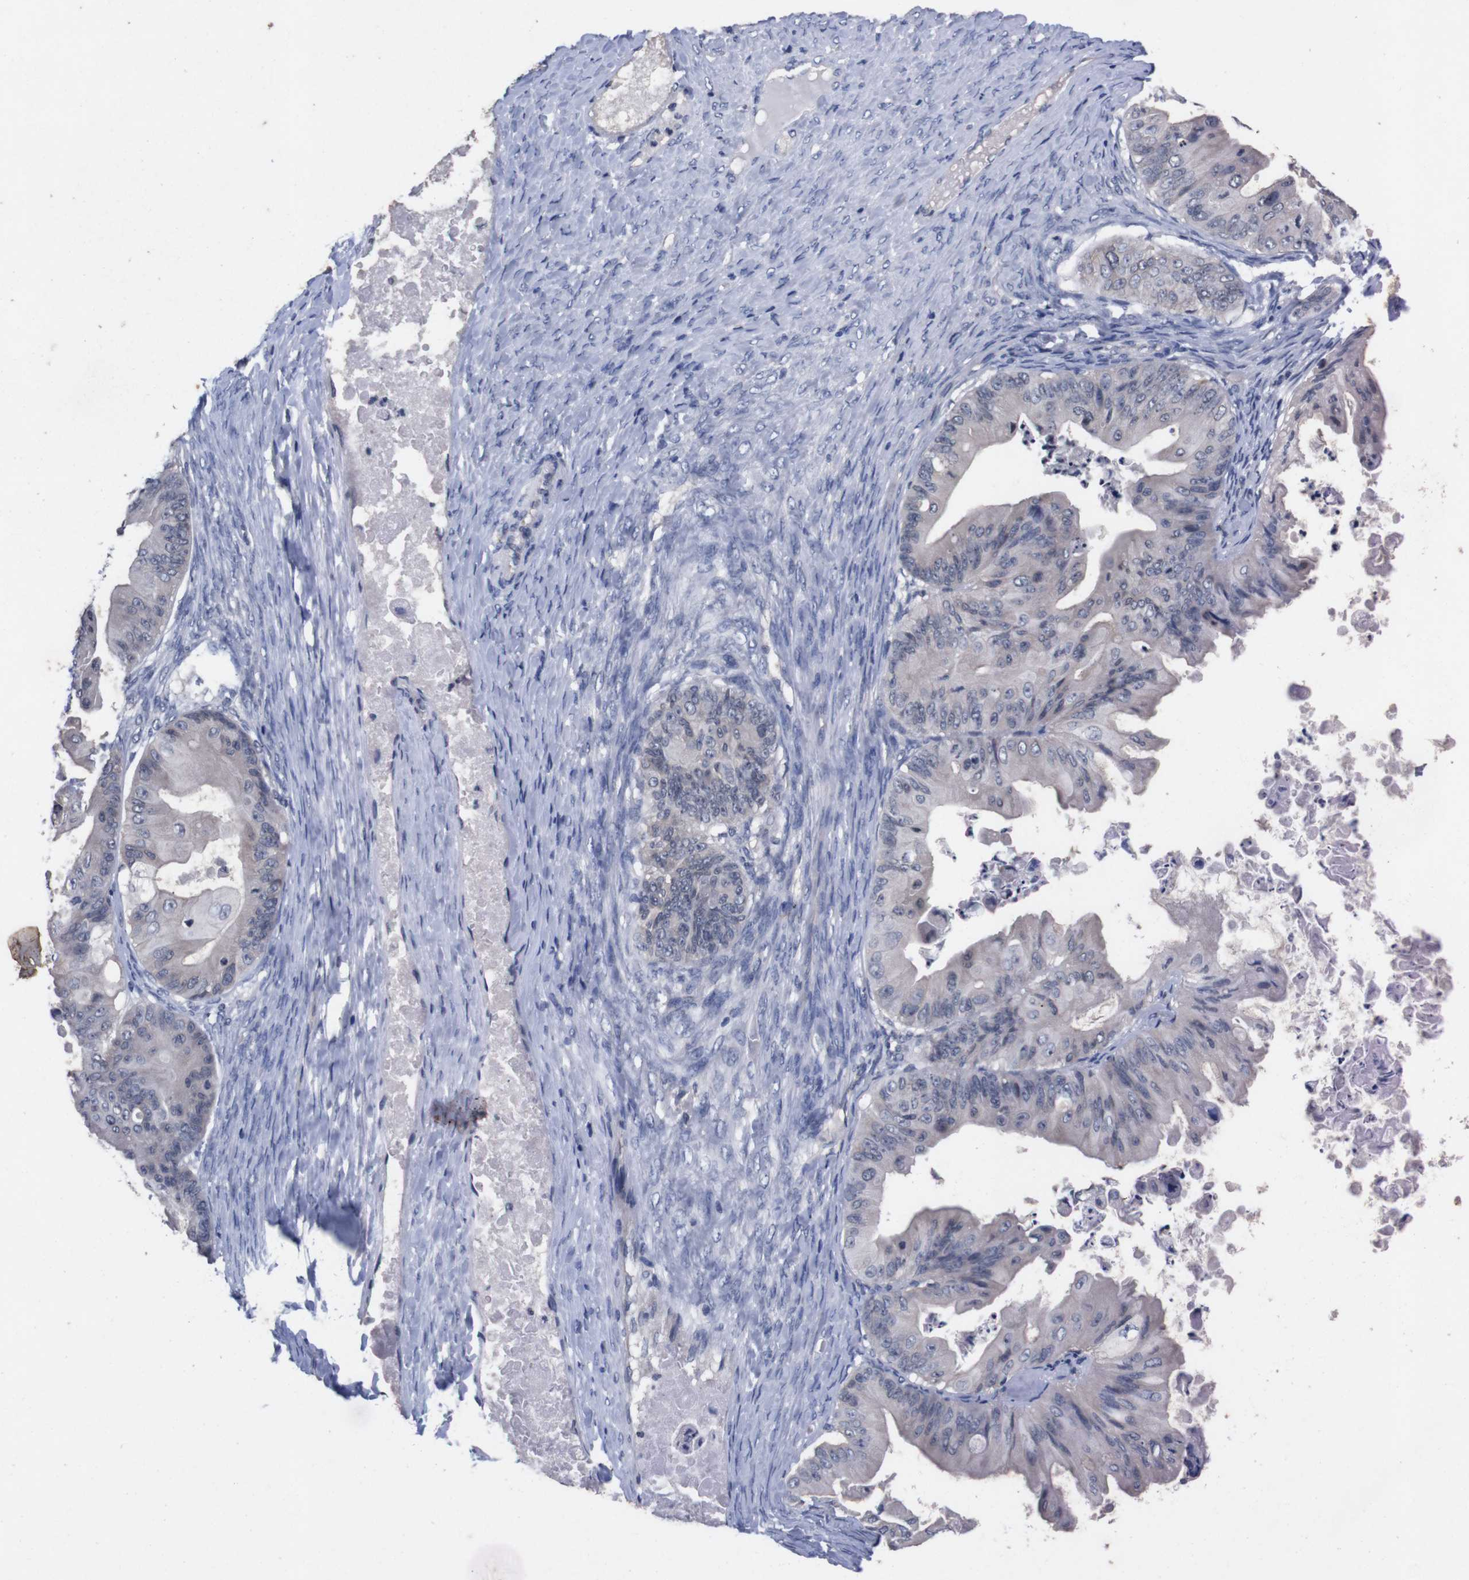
{"staining": {"intensity": "negative", "quantity": "none", "location": "none"}, "tissue": "ovarian cancer", "cell_type": "Tumor cells", "image_type": "cancer", "snomed": [{"axis": "morphology", "description": "Cystadenocarcinoma, mucinous, NOS"}, {"axis": "topography", "description": "Ovary"}], "caption": "Tumor cells are negative for protein expression in human ovarian cancer (mucinous cystadenocarcinoma).", "gene": "TNFRSF21", "patient": {"sex": "female", "age": 37}}